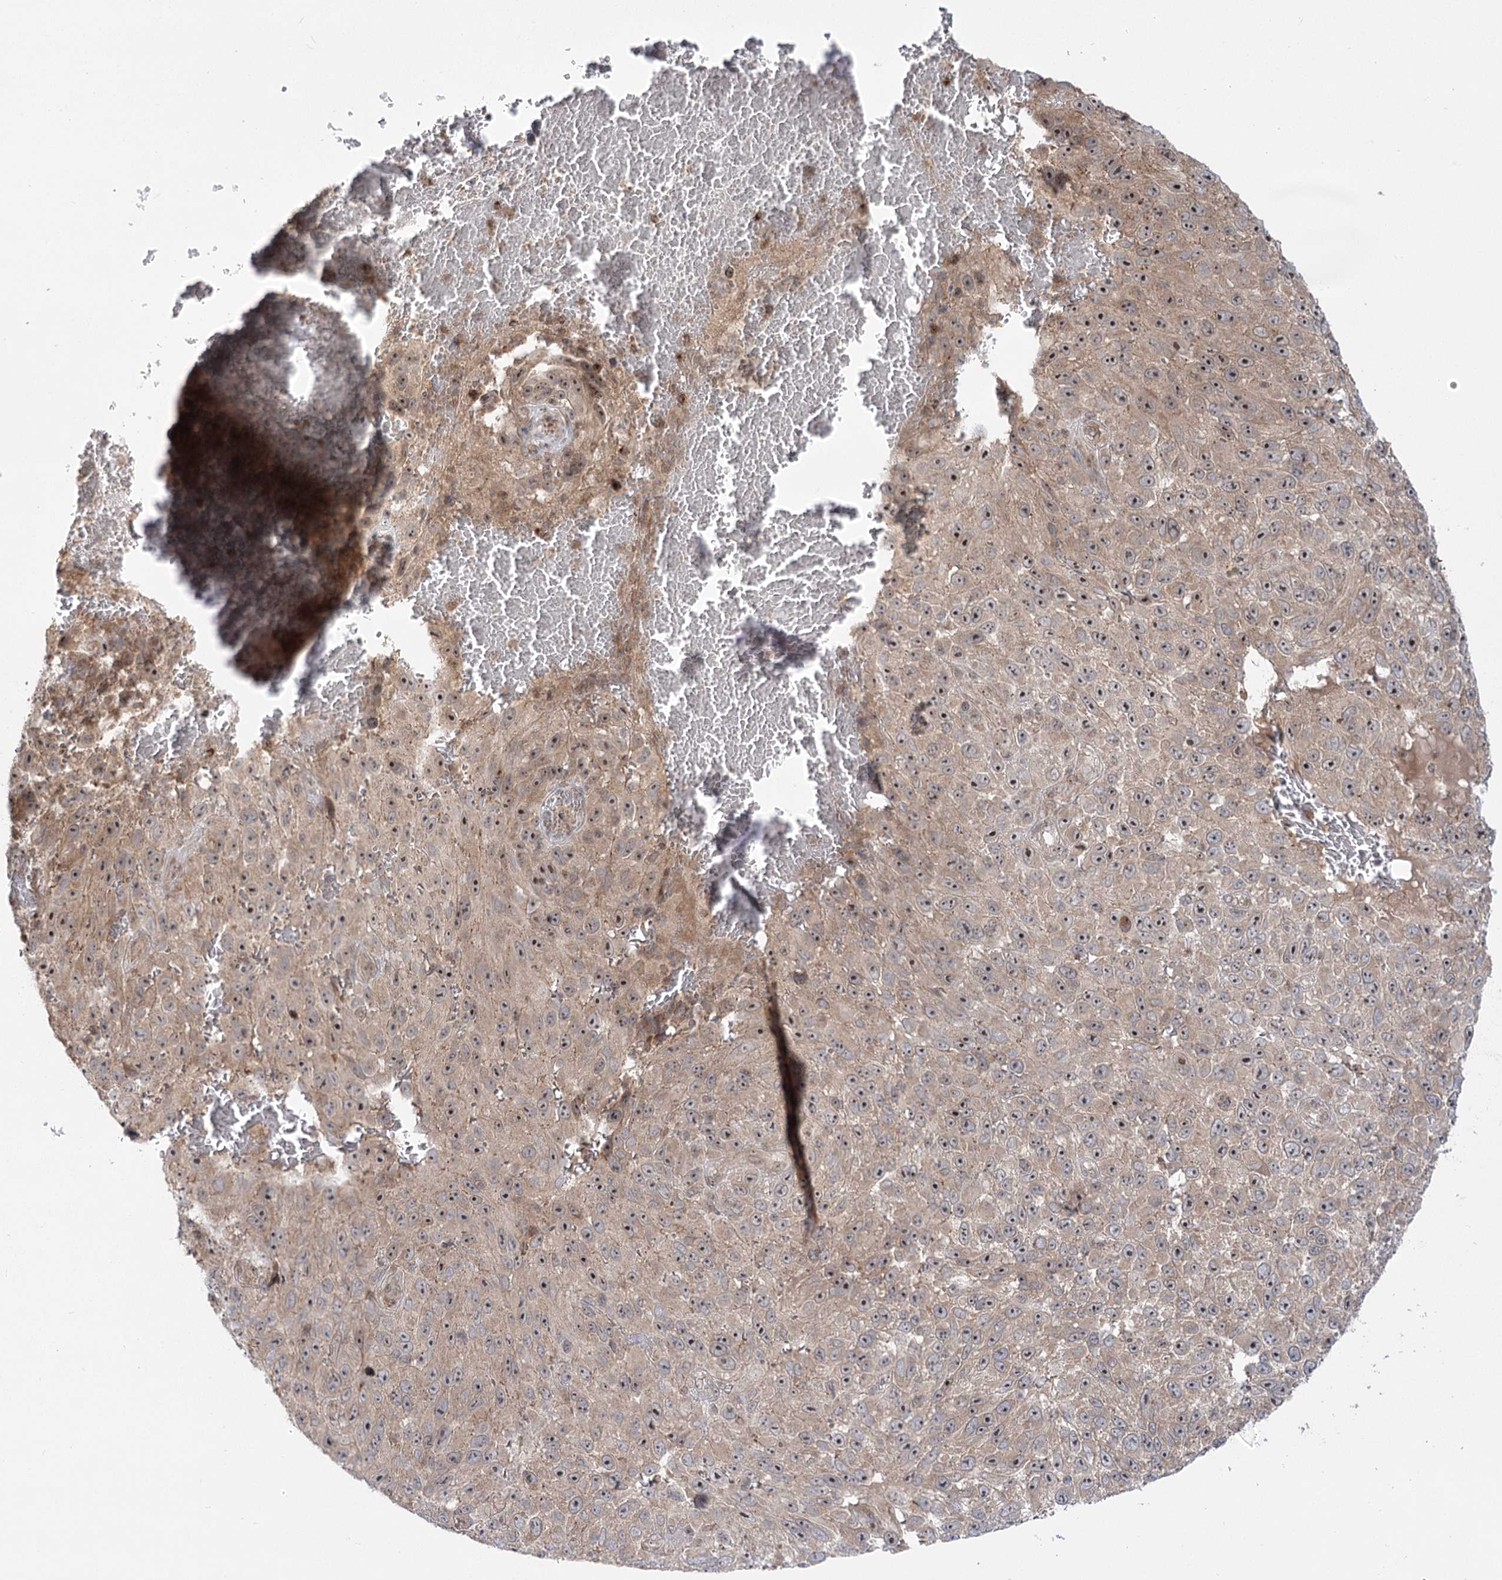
{"staining": {"intensity": "moderate", "quantity": ">75%", "location": "nuclear"}, "tissue": "melanoma", "cell_type": "Tumor cells", "image_type": "cancer", "snomed": [{"axis": "morphology", "description": "Malignant melanoma, NOS"}, {"axis": "topography", "description": "Skin"}], "caption": "Malignant melanoma stained for a protein shows moderate nuclear positivity in tumor cells. The staining is performed using DAB (3,3'-diaminobenzidine) brown chromogen to label protein expression. The nuclei are counter-stained blue using hematoxylin.", "gene": "SYTL1", "patient": {"sex": "female", "age": 96}}